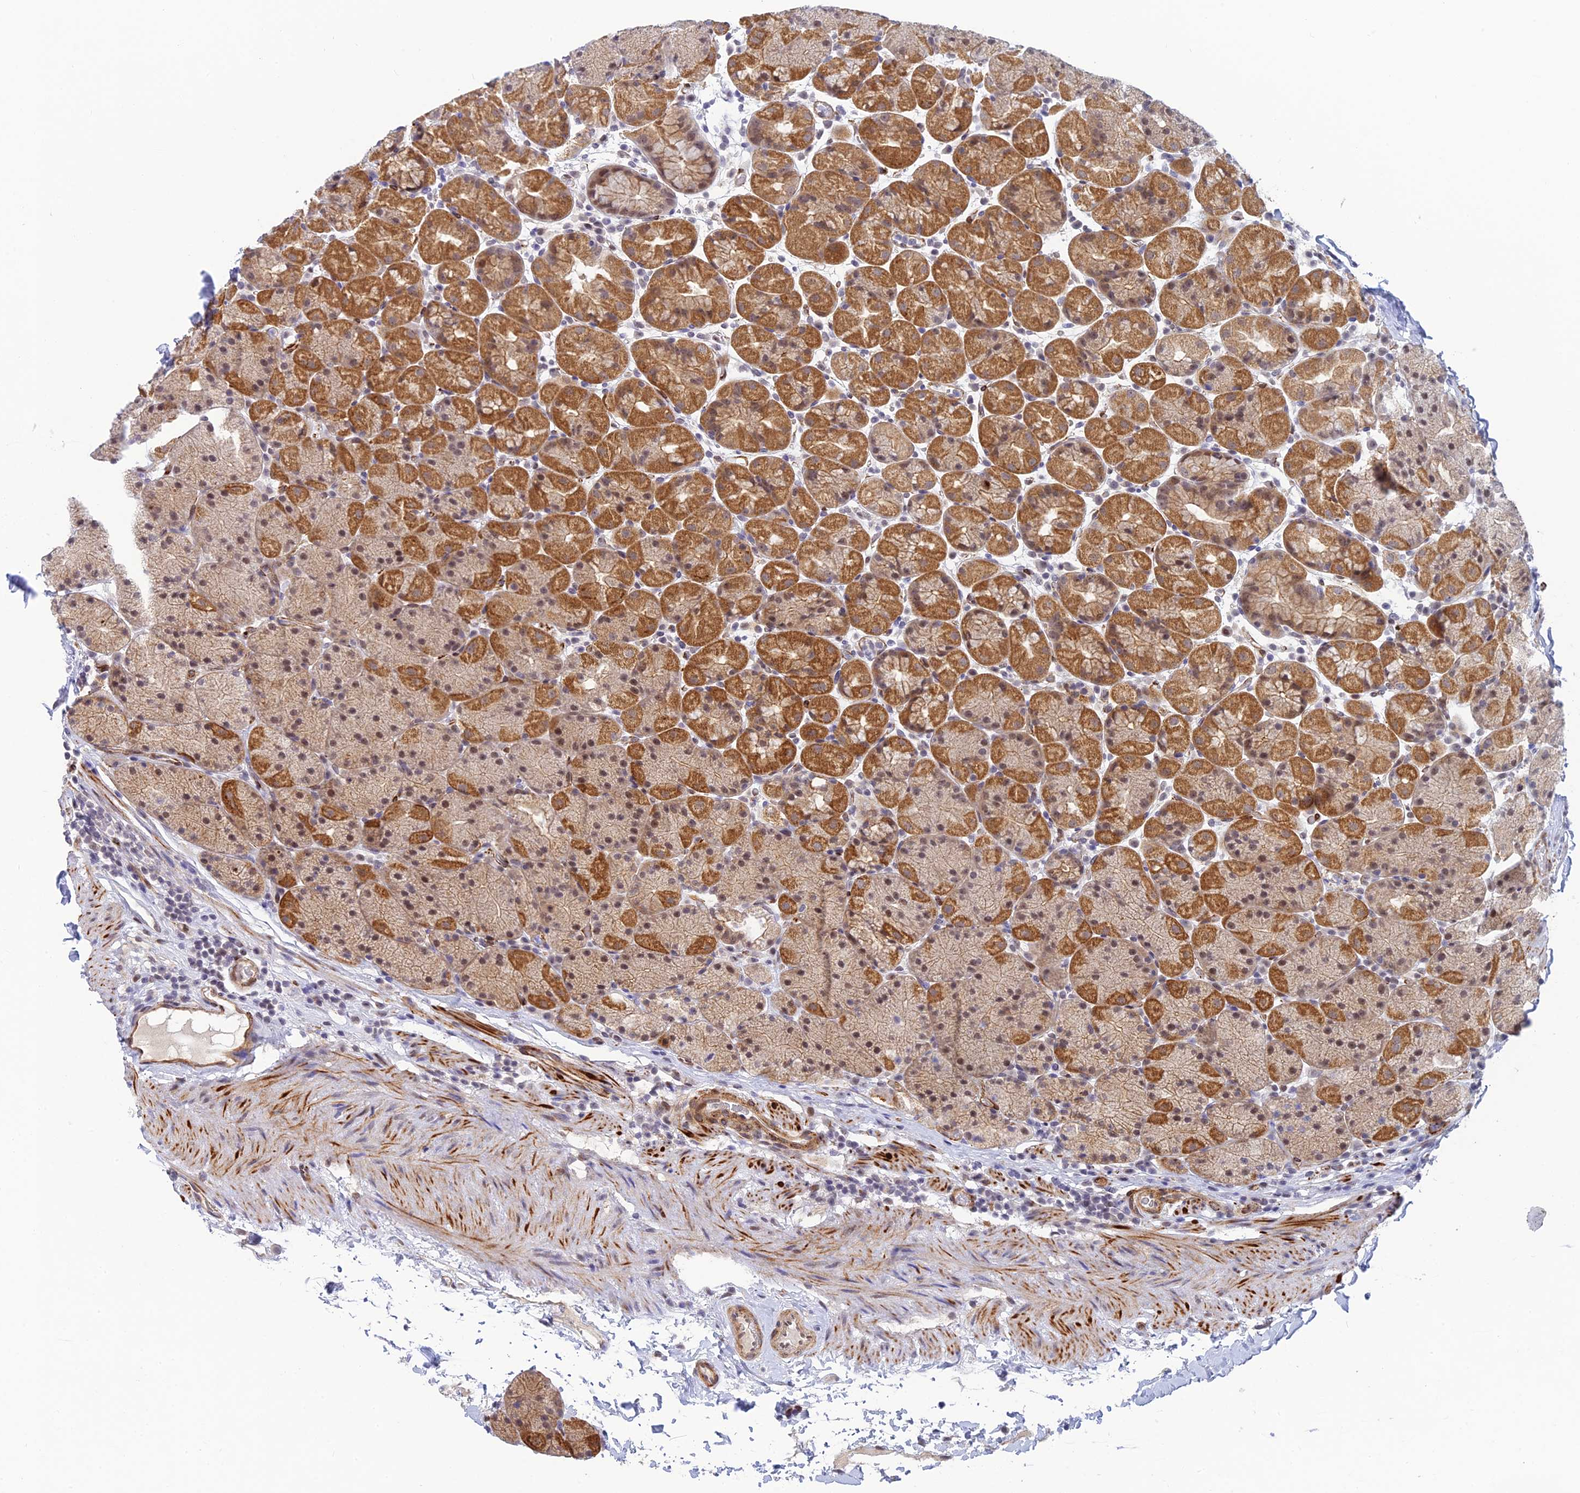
{"staining": {"intensity": "moderate", "quantity": "25%-75%", "location": "cytoplasmic/membranous,nuclear"}, "tissue": "stomach", "cell_type": "Glandular cells", "image_type": "normal", "snomed": [{"axis": "morphology", "description": "Normal tissue, NOS"}, {"axis": "topography", "description": "Stomach, upper"}, {"axis": "topography", "description": "Stomach, lower"}], "caption": "Glandular cells exhibit moderate cytoplasmic/membranous,nuclear expression in about 25%-75% of cells in benign stomach.", "gene": "CLK4", "patient": {"sex": "male", "age": 67}}